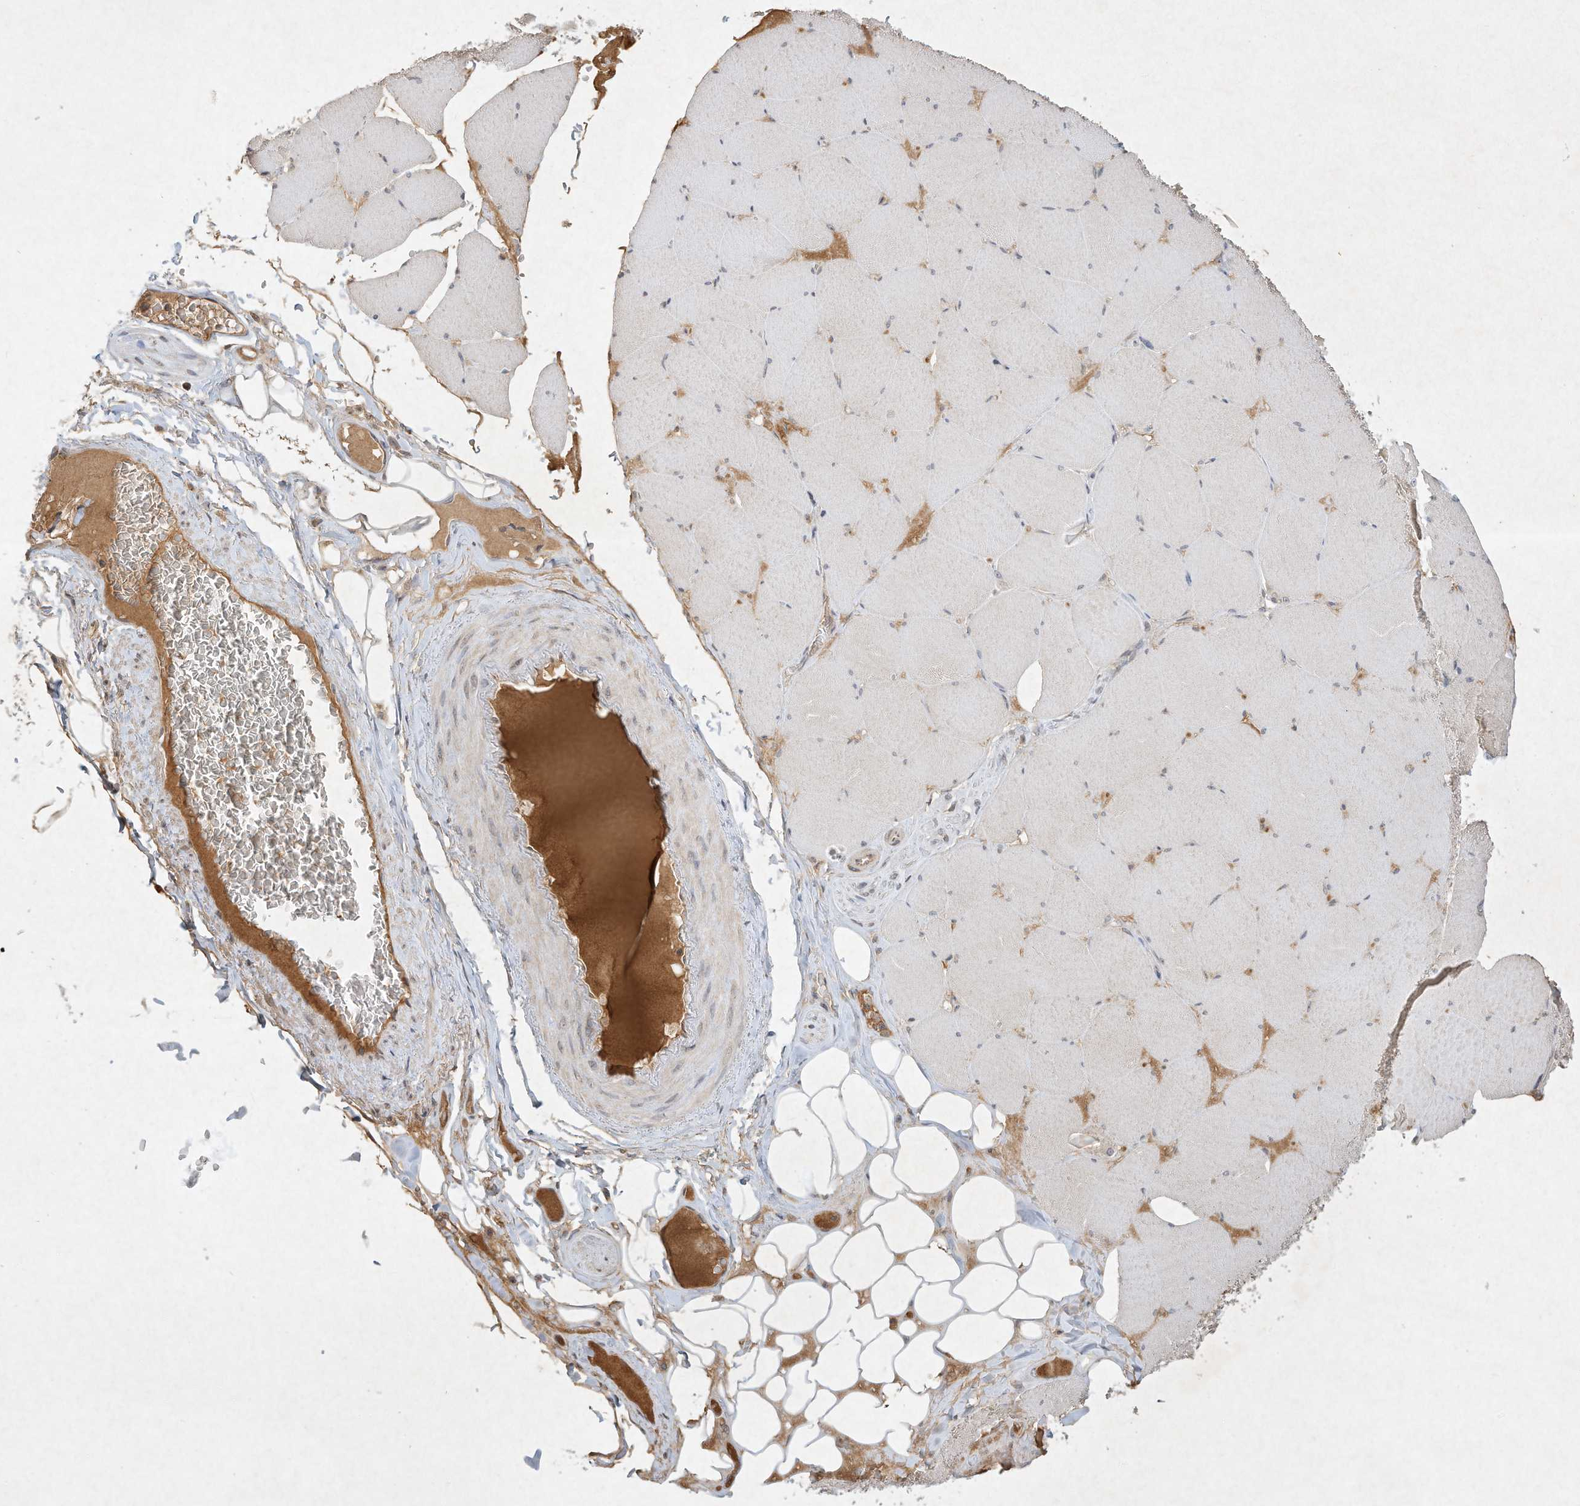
{"staining": {"intensity": "weak", "quantity": "25%-75%", "location": "cytoplasmic/membranous"}, "tissue": "skeletal muscle", "cell_type": "Myocytes", "image_type": "normal", "snomed": [{"axis": "morphology", "description": "Normal tissue, NOS"}, {"axis": "topography", "description": "Skeletal muscle"}, {"axis": "topography", "description": "Head-Neck"}], "caption": "Immunohistochemical staining of unremarkable human skeletal muscle reveals low levels of weak cytoplasmic/membranous expression in approximately 25%-75% of myocytes.", "gene": "BTRC", "patient": {"sex": "male", "age": 66}}